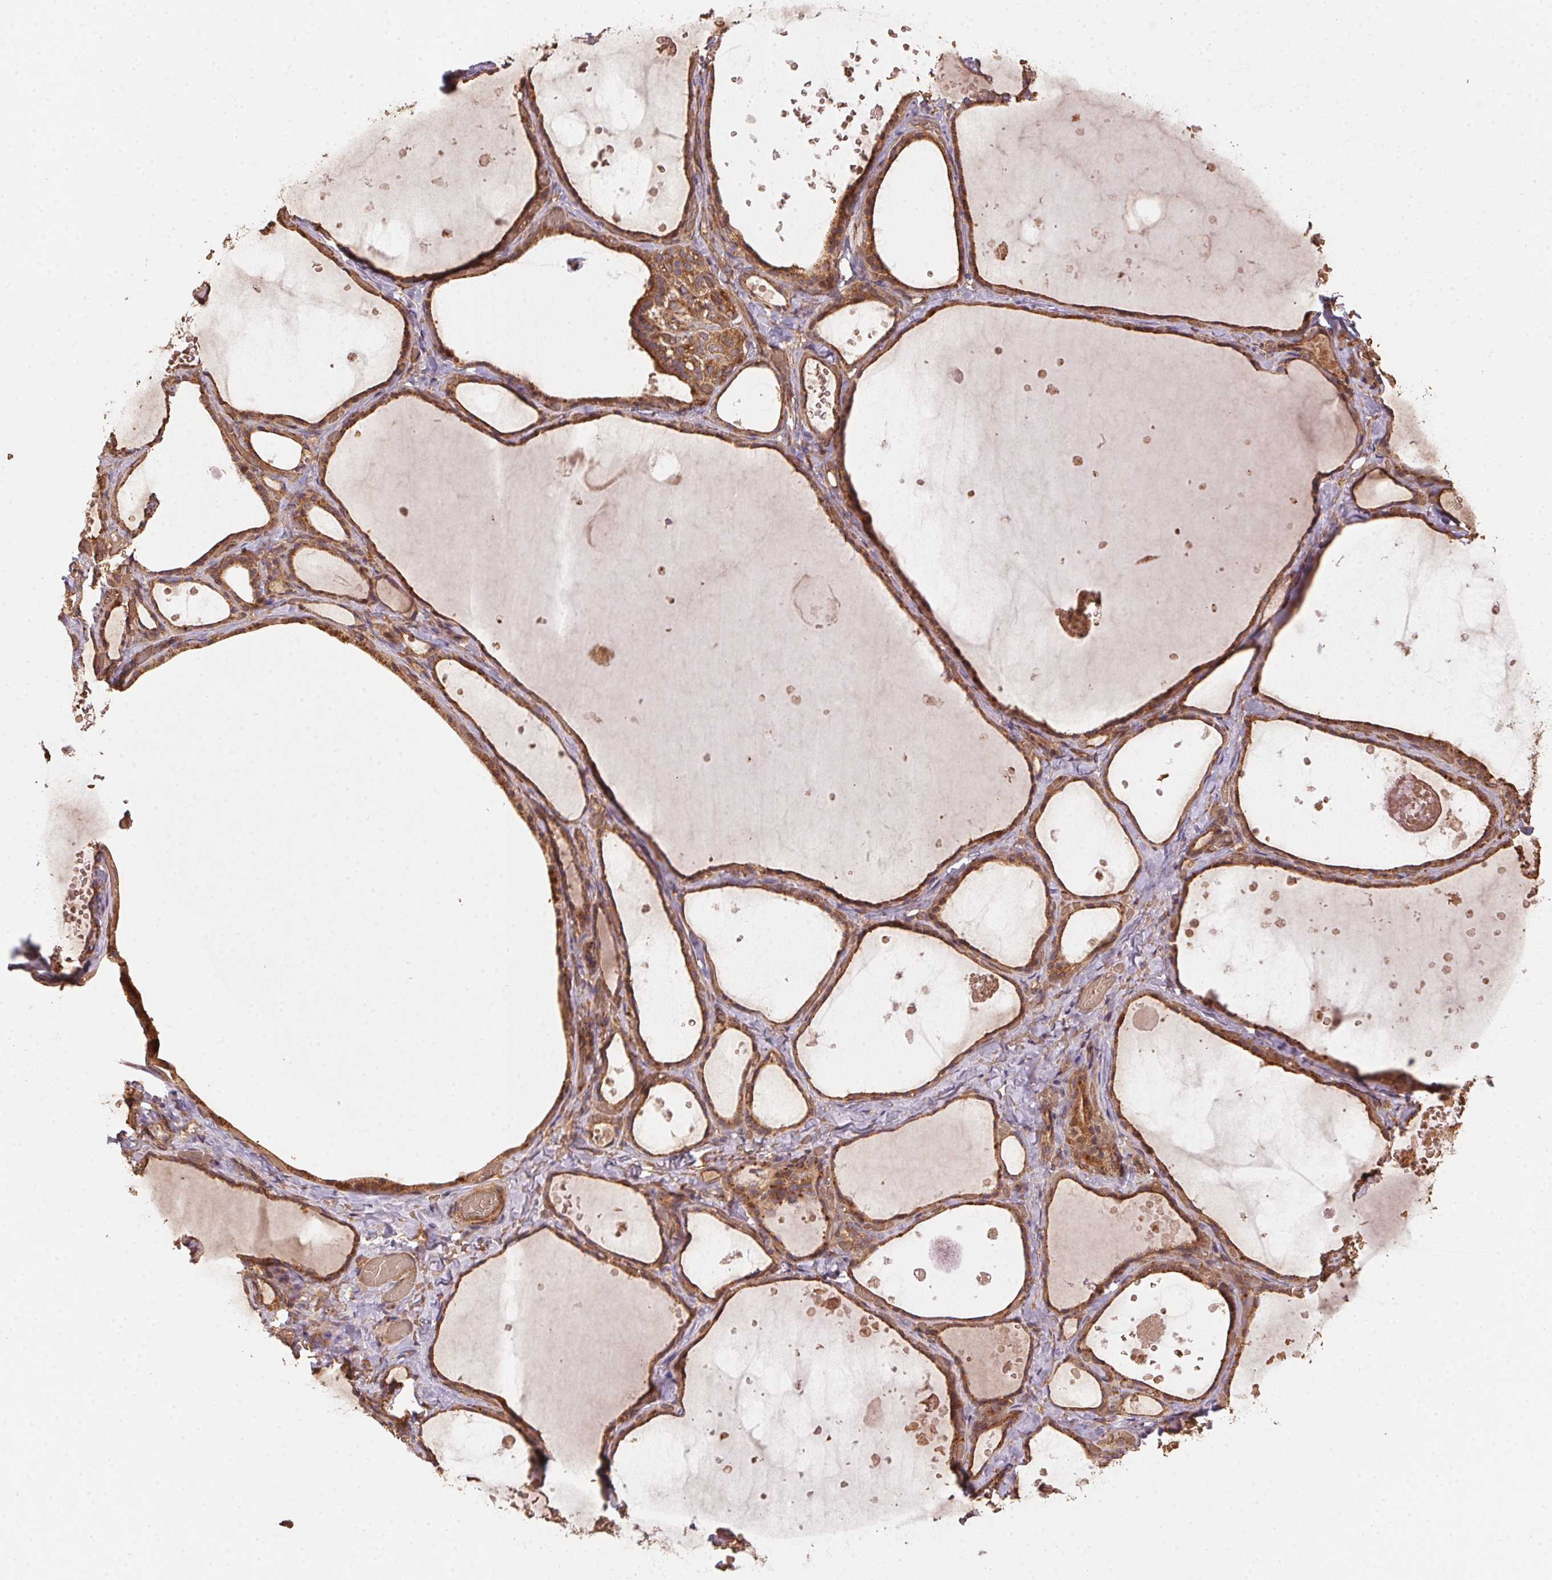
{"staining": {"intensity": "strong", "quantity": ">75%", "location": "cytoplasmic/membranous"}, "tissue": "thyroid gland", "cell_type": "Glandular cells", "image_type": "normal", "snomed": [{"axis": "morphology", "description": "Normal tissue, NOS"}, {"axis": "topography", "description": "Thyroid gland"}], "caption": "Immunohistochemistry (IHC) (DAB (3,3'-diaminobenzidine)) staining of benign human thyroid gland shows strong cytoplasmic/membranous protein positivity in approximately >75% of glandular cells.", "gene": "USE1", "patient": {"sex": "female", "age": 56}}